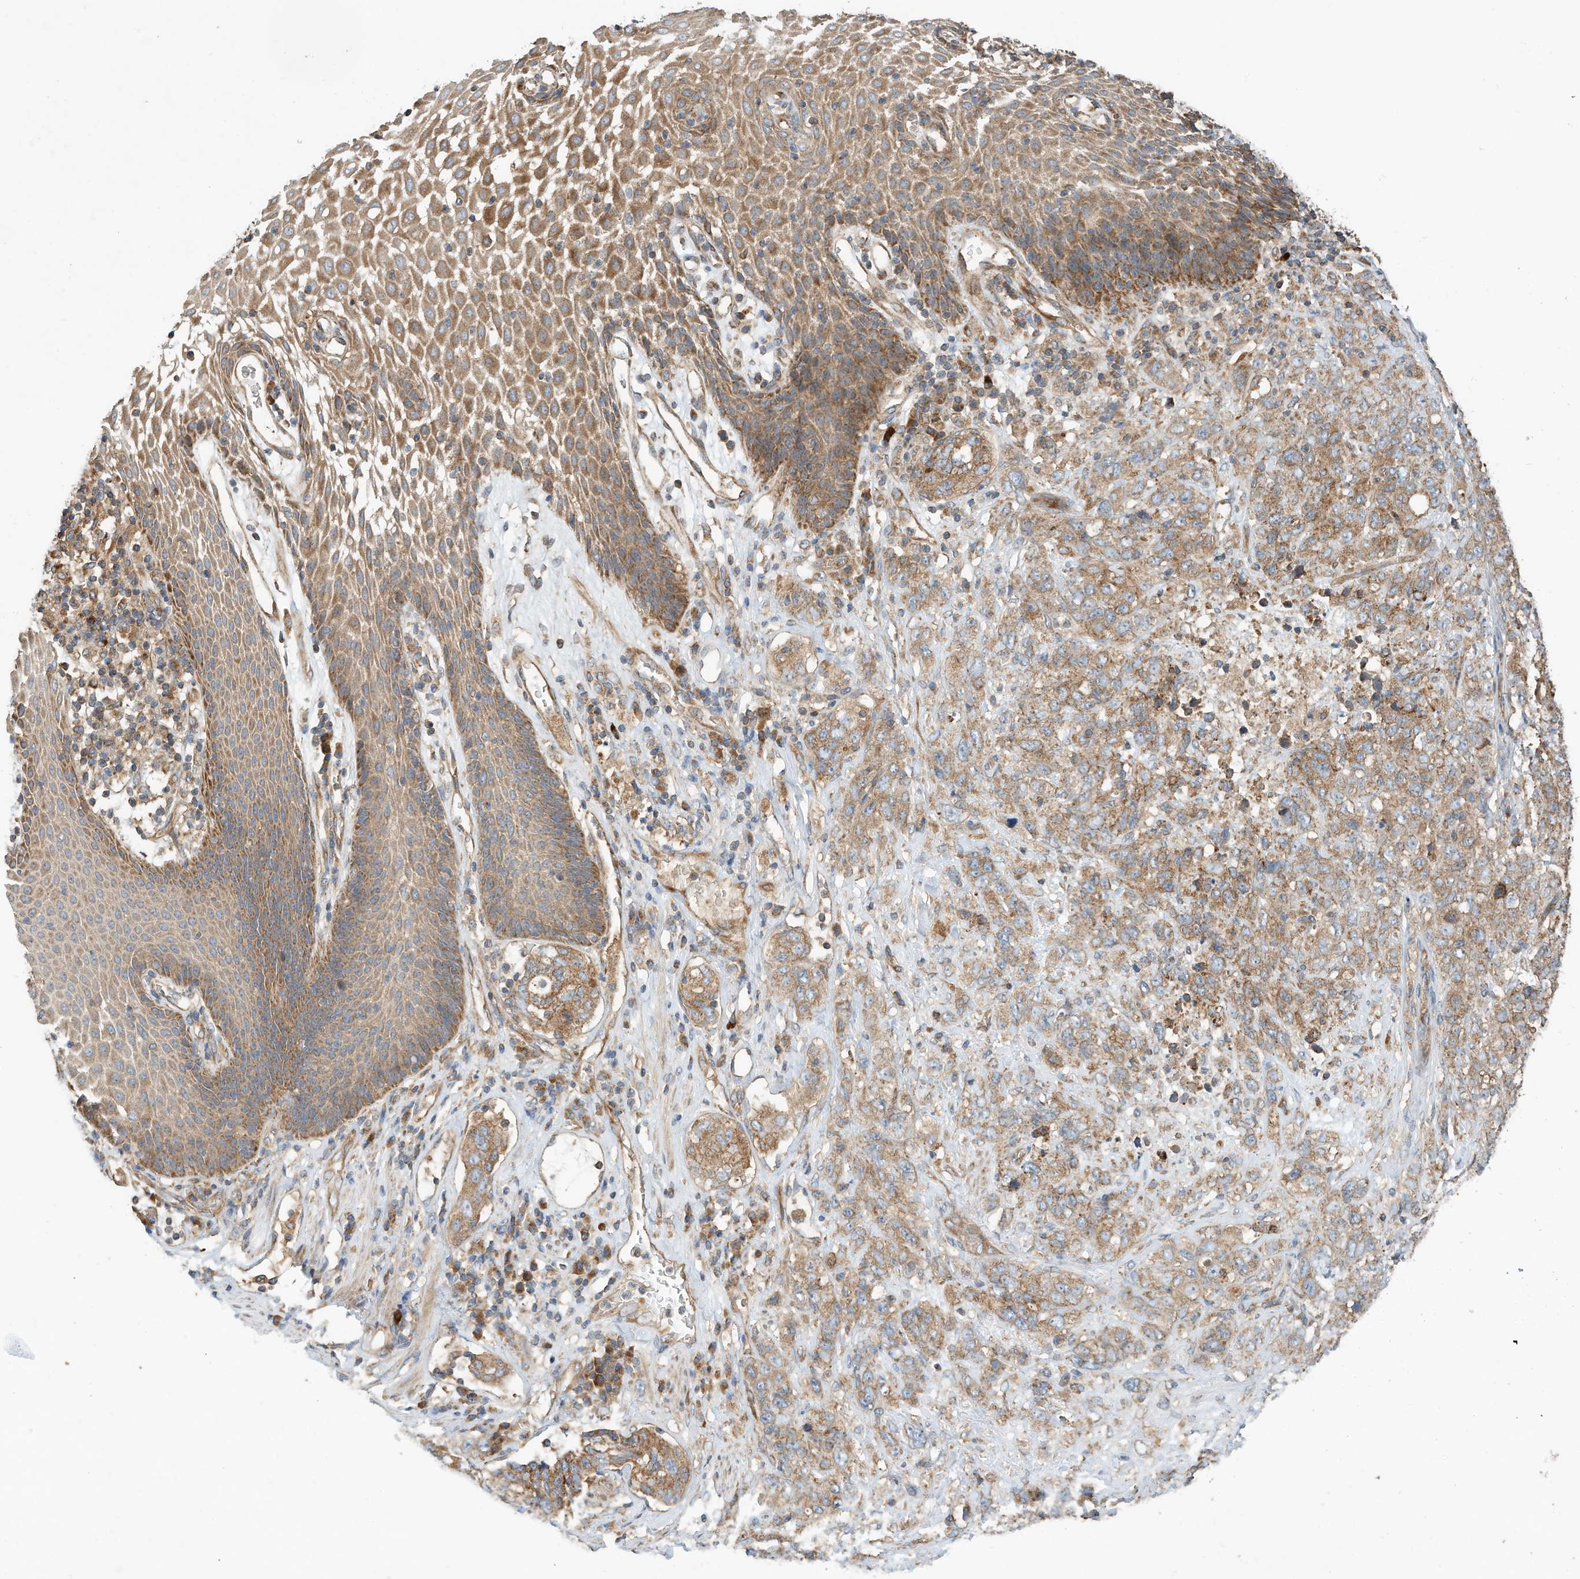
{"staining": {"intensity": "moderate", "quantity": ">75%", "location": "cytoplasmic/membranous"}, "tissue": "stomach cancer", "cell_type": "Tumor cells", "image_type": "cancer", "snomed": [{"axis": "morphology", "description": "Adenocarcinoma, NOS"}, {"axis": "topography", "description": "Stomach"}], "caption": "Human stomach cancer stained with a protein marker exhibits moderate staining in tumor cells.", "gene": "CPAMD8", "patient": {"sex": "male", "age": 48}}